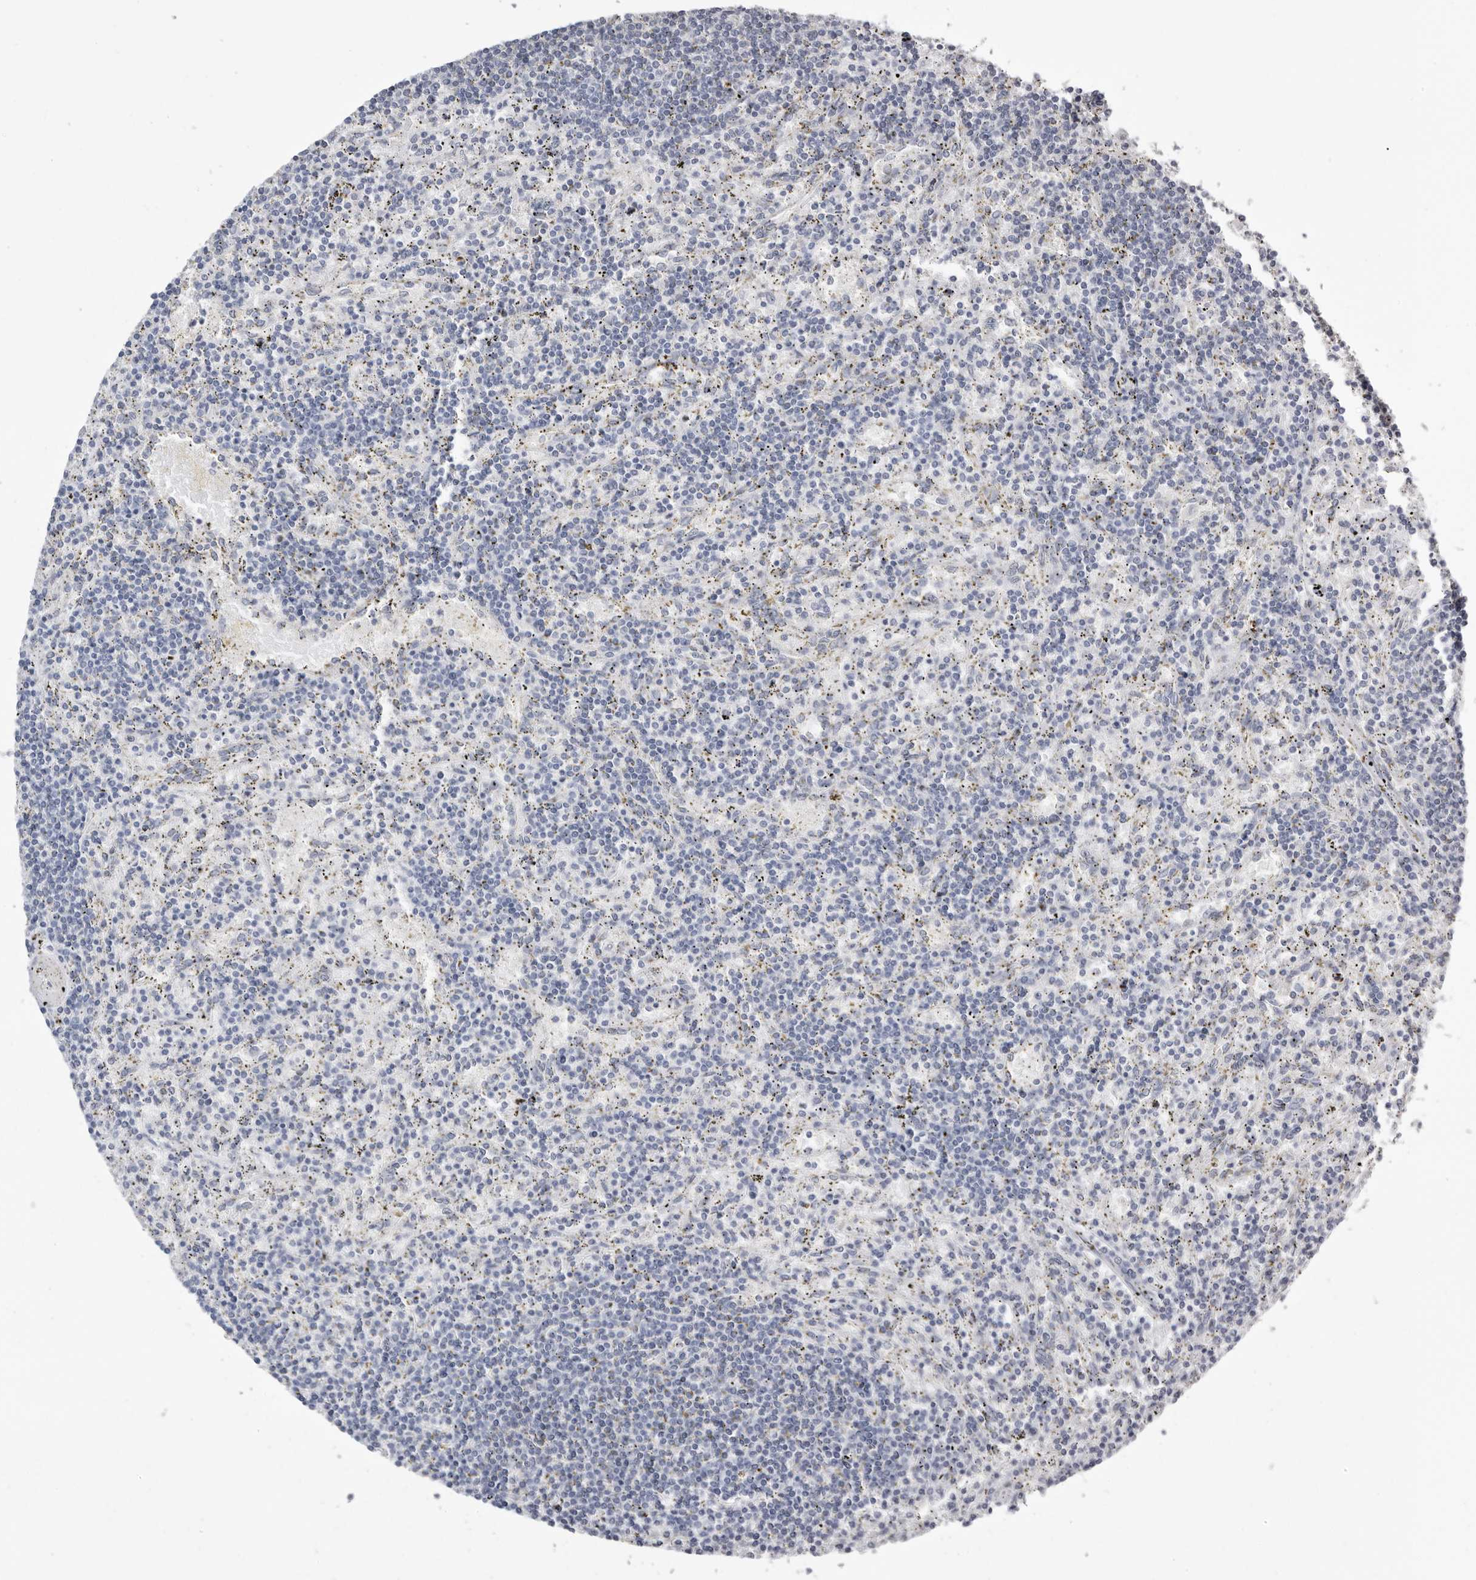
{"staining": {"intensity": "negative", "quantity": "none", "location": "none"}, "tissue": "lymphoma", "cell_type": "Tumor cells", "image_type": "cancer", "snomed": [{"axis": "morphology", "description": "Malignant lymphoma, non-Hodgkin's type, Low grade"}, {"axis": "topography", "description": "Spleen"}], "caption": "Immunohistochemistry (IHC) histopathology image of human lymphoma stained for a protein (brown), which demonstrates no positivity in tumor cells.", "gene": "LPO", "patient": {"sex": "male", "age": 76}}